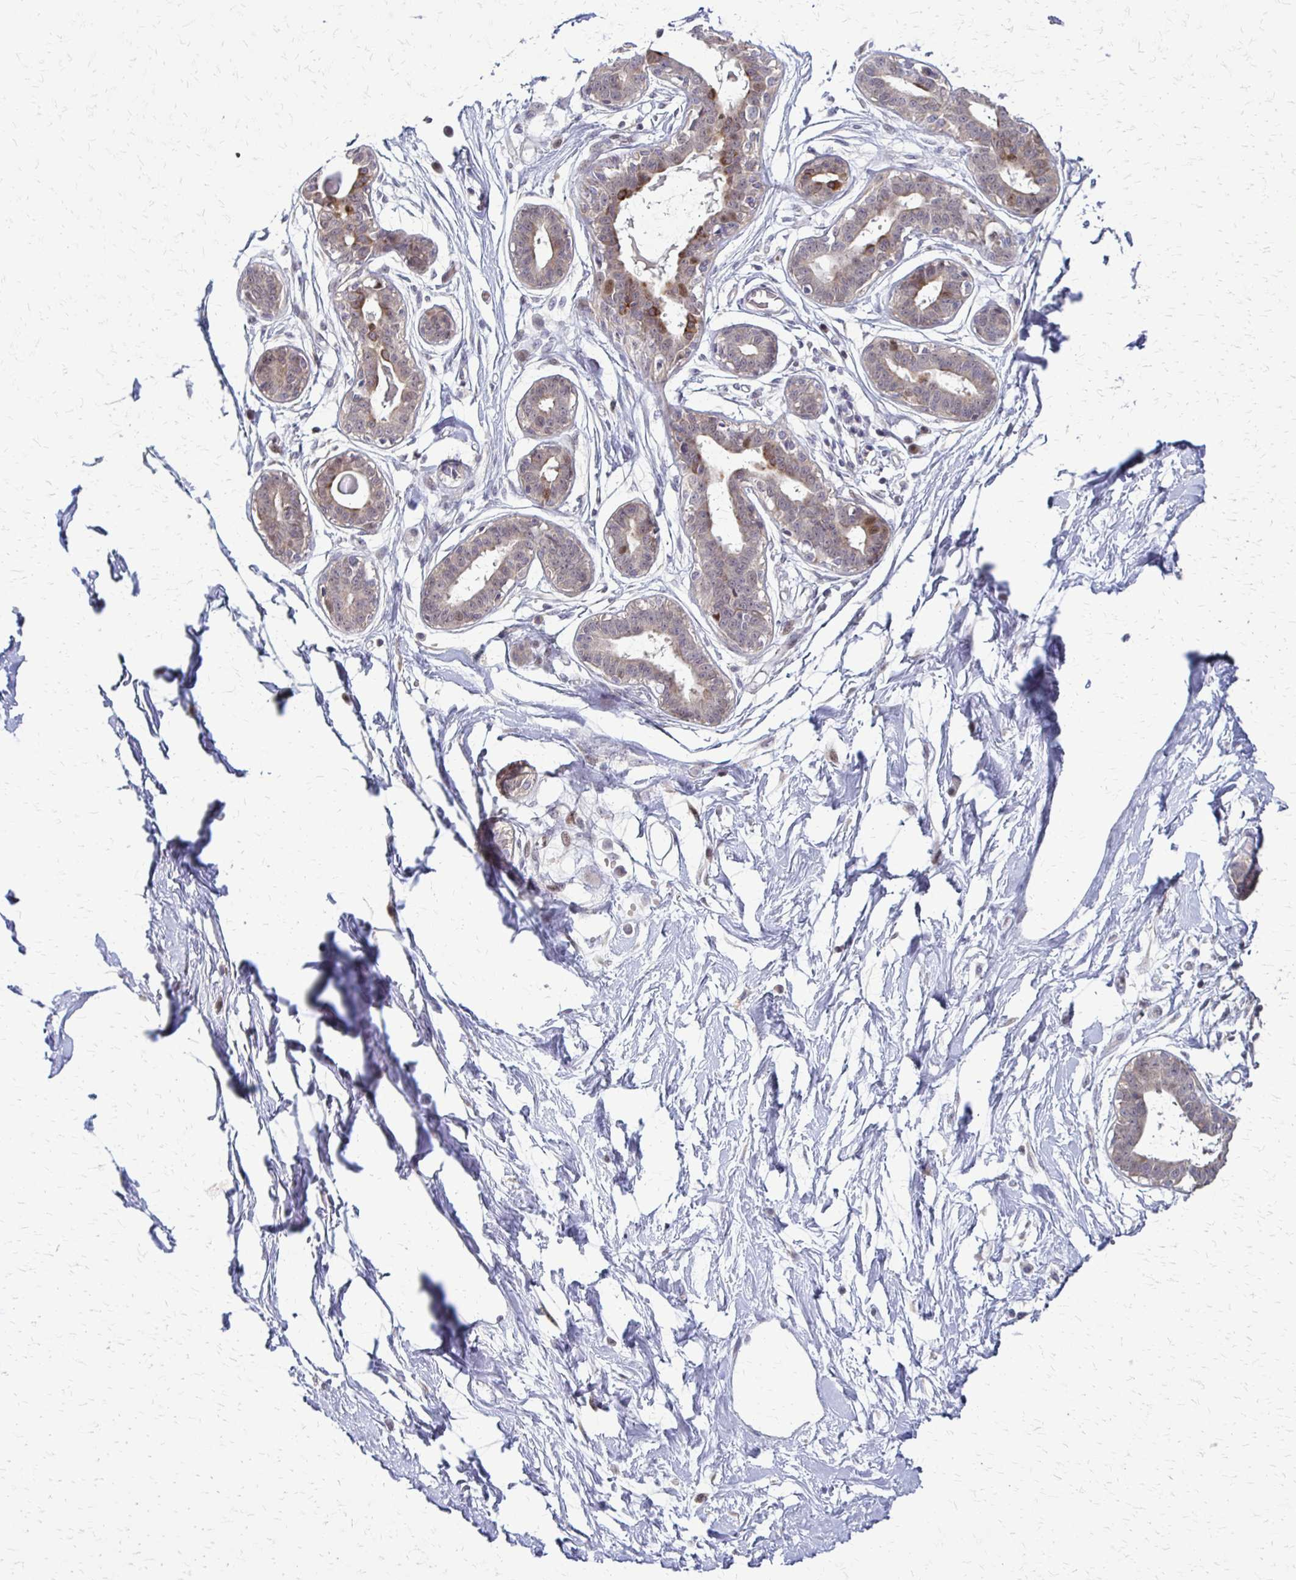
{"staining": {"intensity": "negative", "quantity": "none", "location": "none"}, "tissue": "breast", "cell_type": "Adipocytes", "image_type": "normal", "snomed": [{"axis": "morphology", "description": "Normal tissue, NOS"}, {"axis": "topography", "description": "Breast"}], "caption": "Image shows no significant protein expression in adipocytes of unremarkable breast. (DAB immunohistochemistry visualized using brightfield microscopy, high magnification).", "gene": "TRIR", "patient": {"sex": "female", "age": 45}}